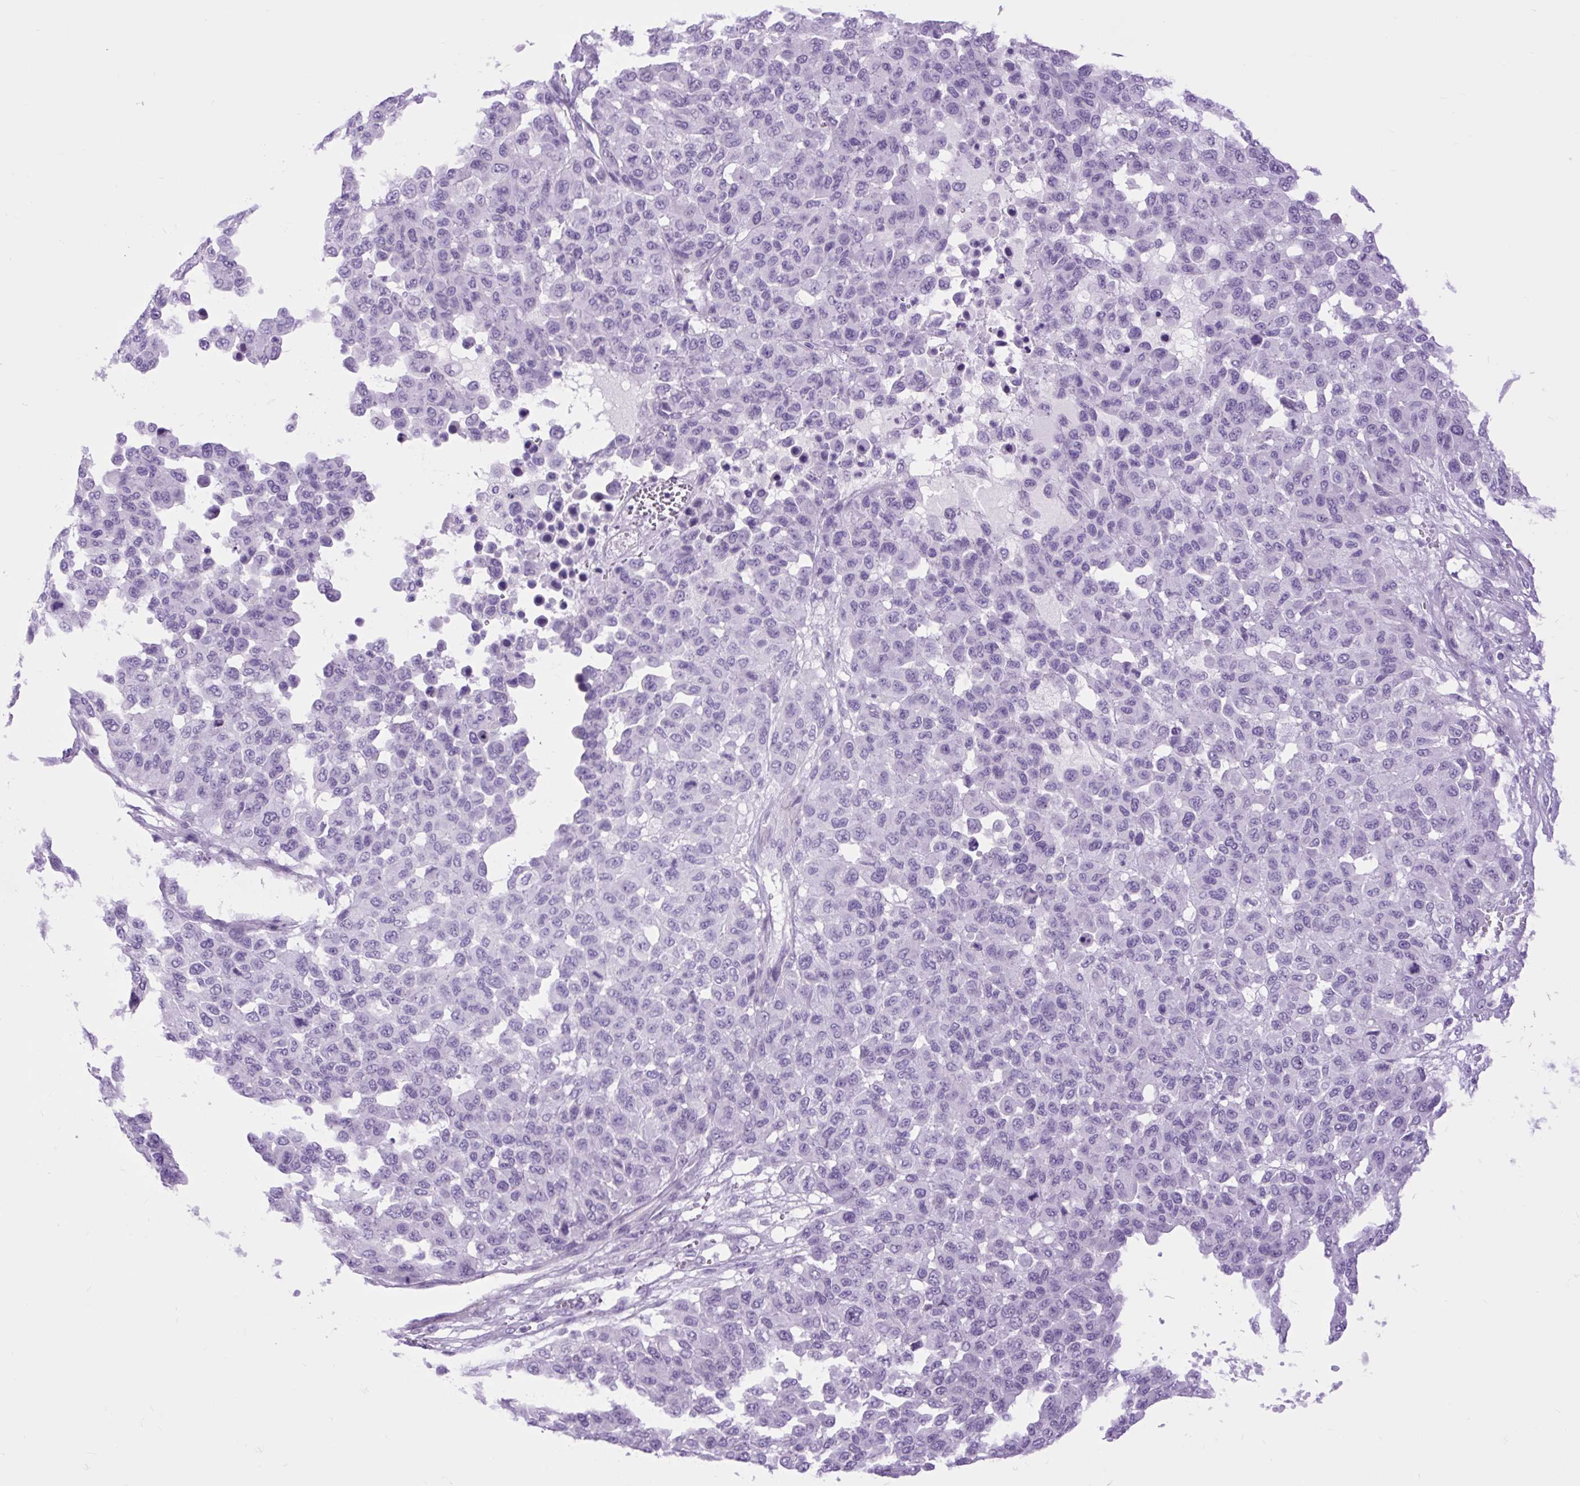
{"staining": {"intensity": "negative", "quantity": "none", "location": "none"}, "tissue": "melanoma", "cell_type": "Tumor cells", "image_type": "cancer", "snomed": [{"axis": "morphology", "description": "Malignant melanoma, NOS"}, {"axis": "topography", "description": "Skin"}], "caption": "Melanoma was stained to show a protein in brown. There is no significant positivity in tumor cells.", "gene": "DPP6", "patient": {"sex": "male", "age": 62}}